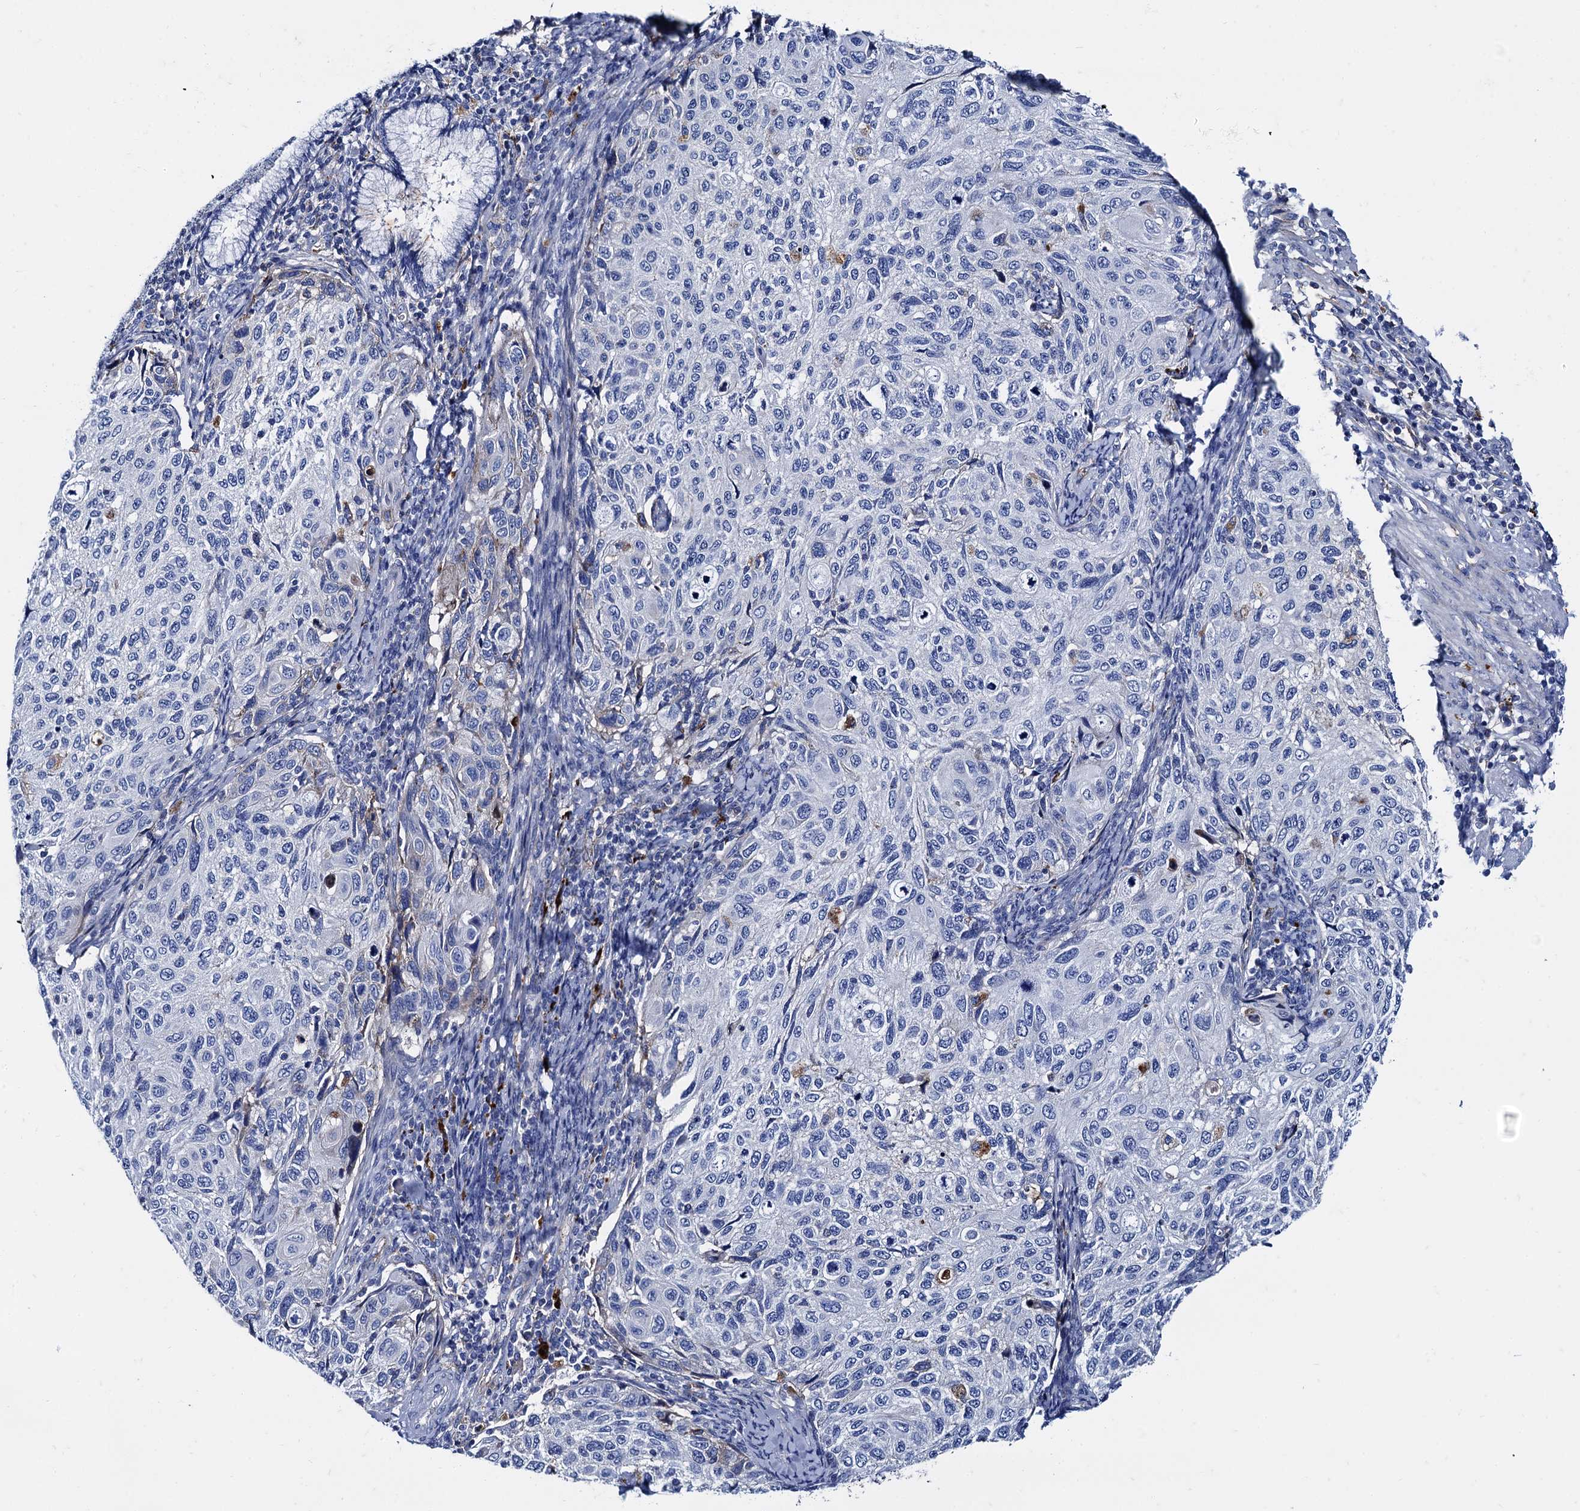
{"staining": {"intensity": "negative", "quantity": "none", "location": "none"}, "tissue": "cervical cancer", "cell_type": "Tumor cells", "image_type": "cancer", "snomed": [{"axis": "morphology", "description": "Squamous cell carcinoma, NOS"}, {"axis": "topography", "description": "Cervix"}], "caption": "This is an immunohistochemistry histopathology image of human cervical squamous cell carcinoma. There is no staining in tumor cells.", "gene": "APOD", "patient": {"sex": "female", "age": 70}}